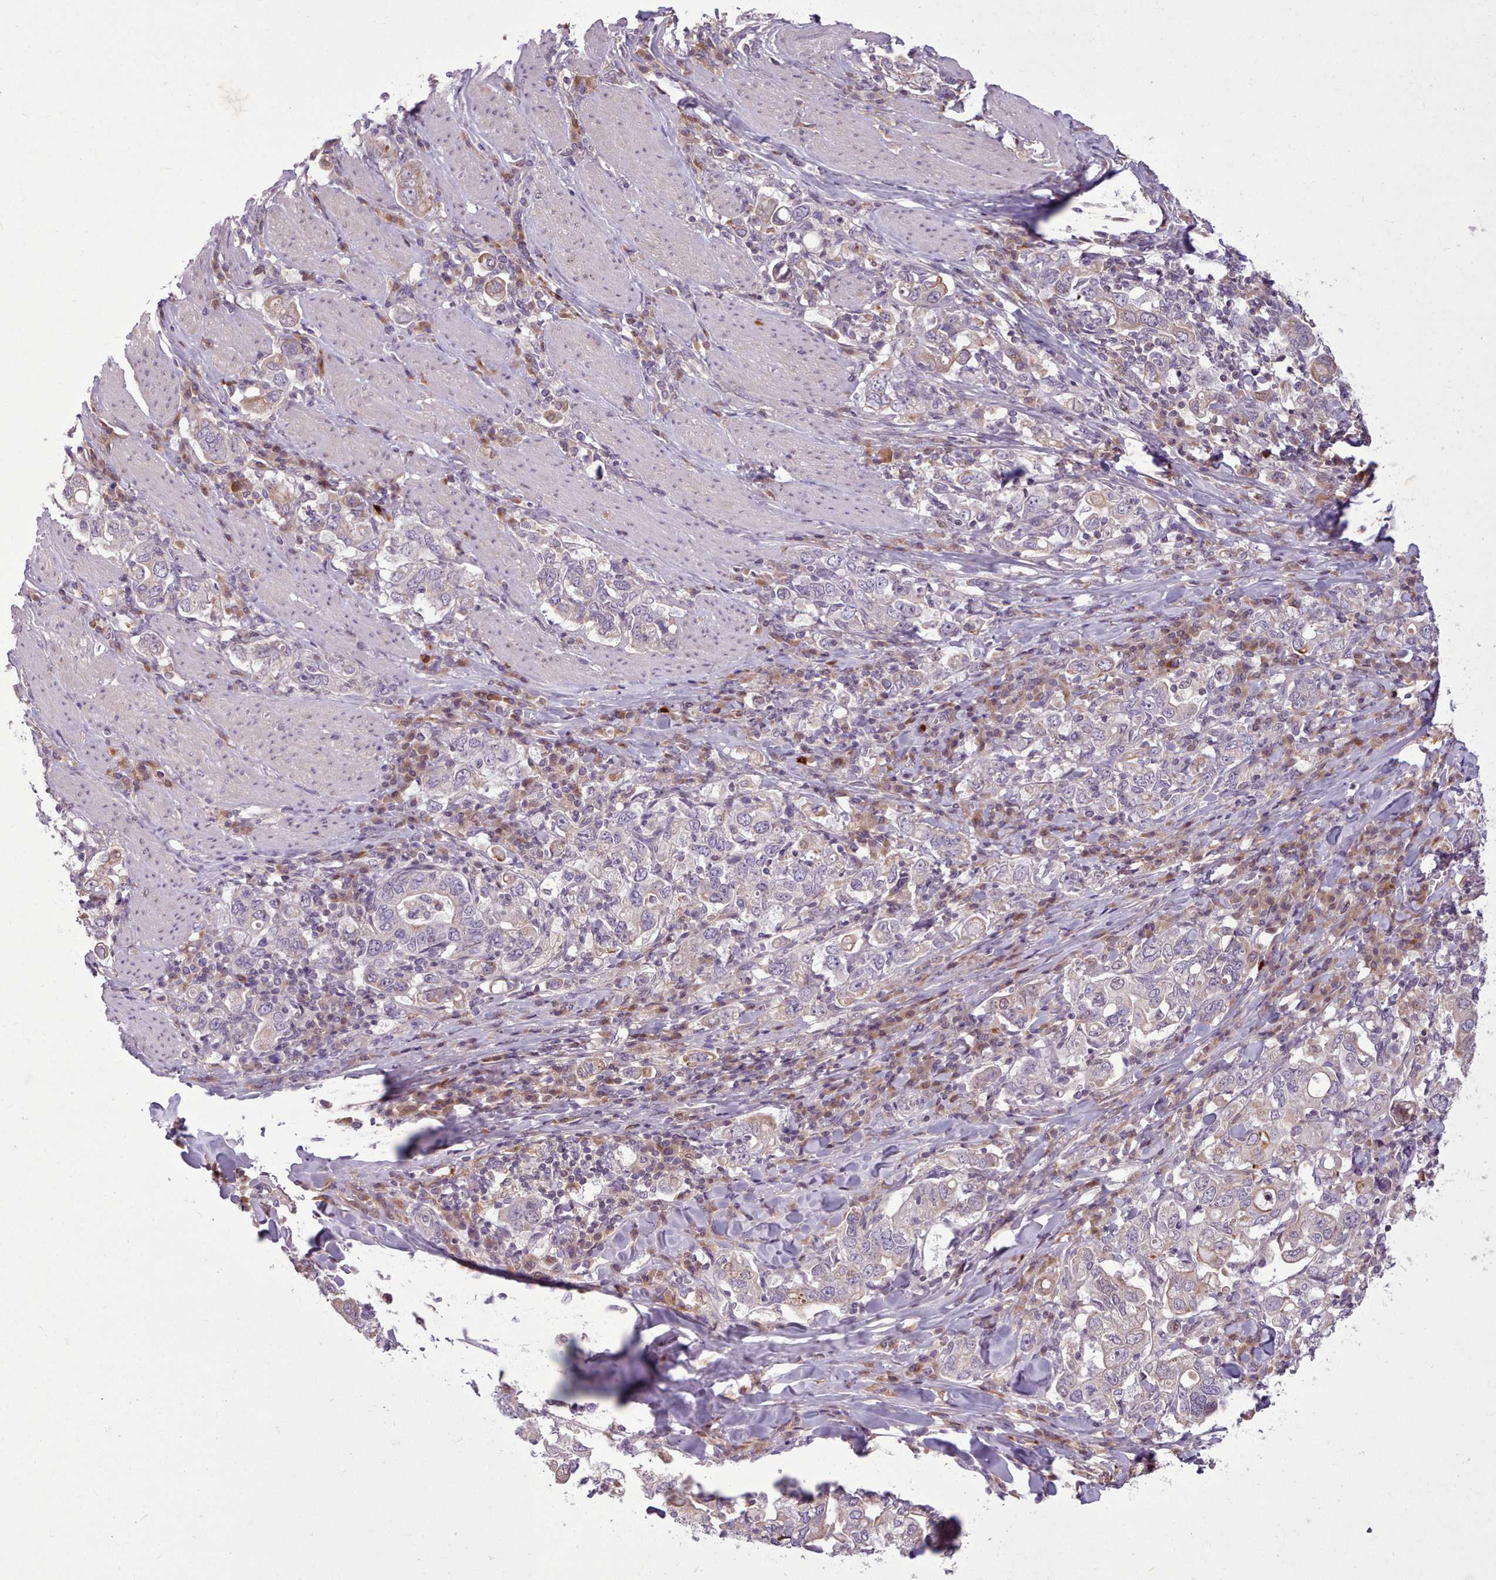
{"staining": {"intensity": "weak", "quantity": "<25%", "location": "cytoplasmic/membranous"}, "tissue": "stomach cancer", "cell_type": "Tumor cells", "image_type": "cancer", "snomed": [{"axis": "morphology", "description": "Adenocarcinoma, NOS"}, {"axis": "topography", "description": "Stomach, upper"}], "caption": "Image shows no significant protein staining in tumor cells of stomach cancer (adenocarcinoma).", "gene": "NMRK1", "patient": {"sex": "male", "age": 62}}